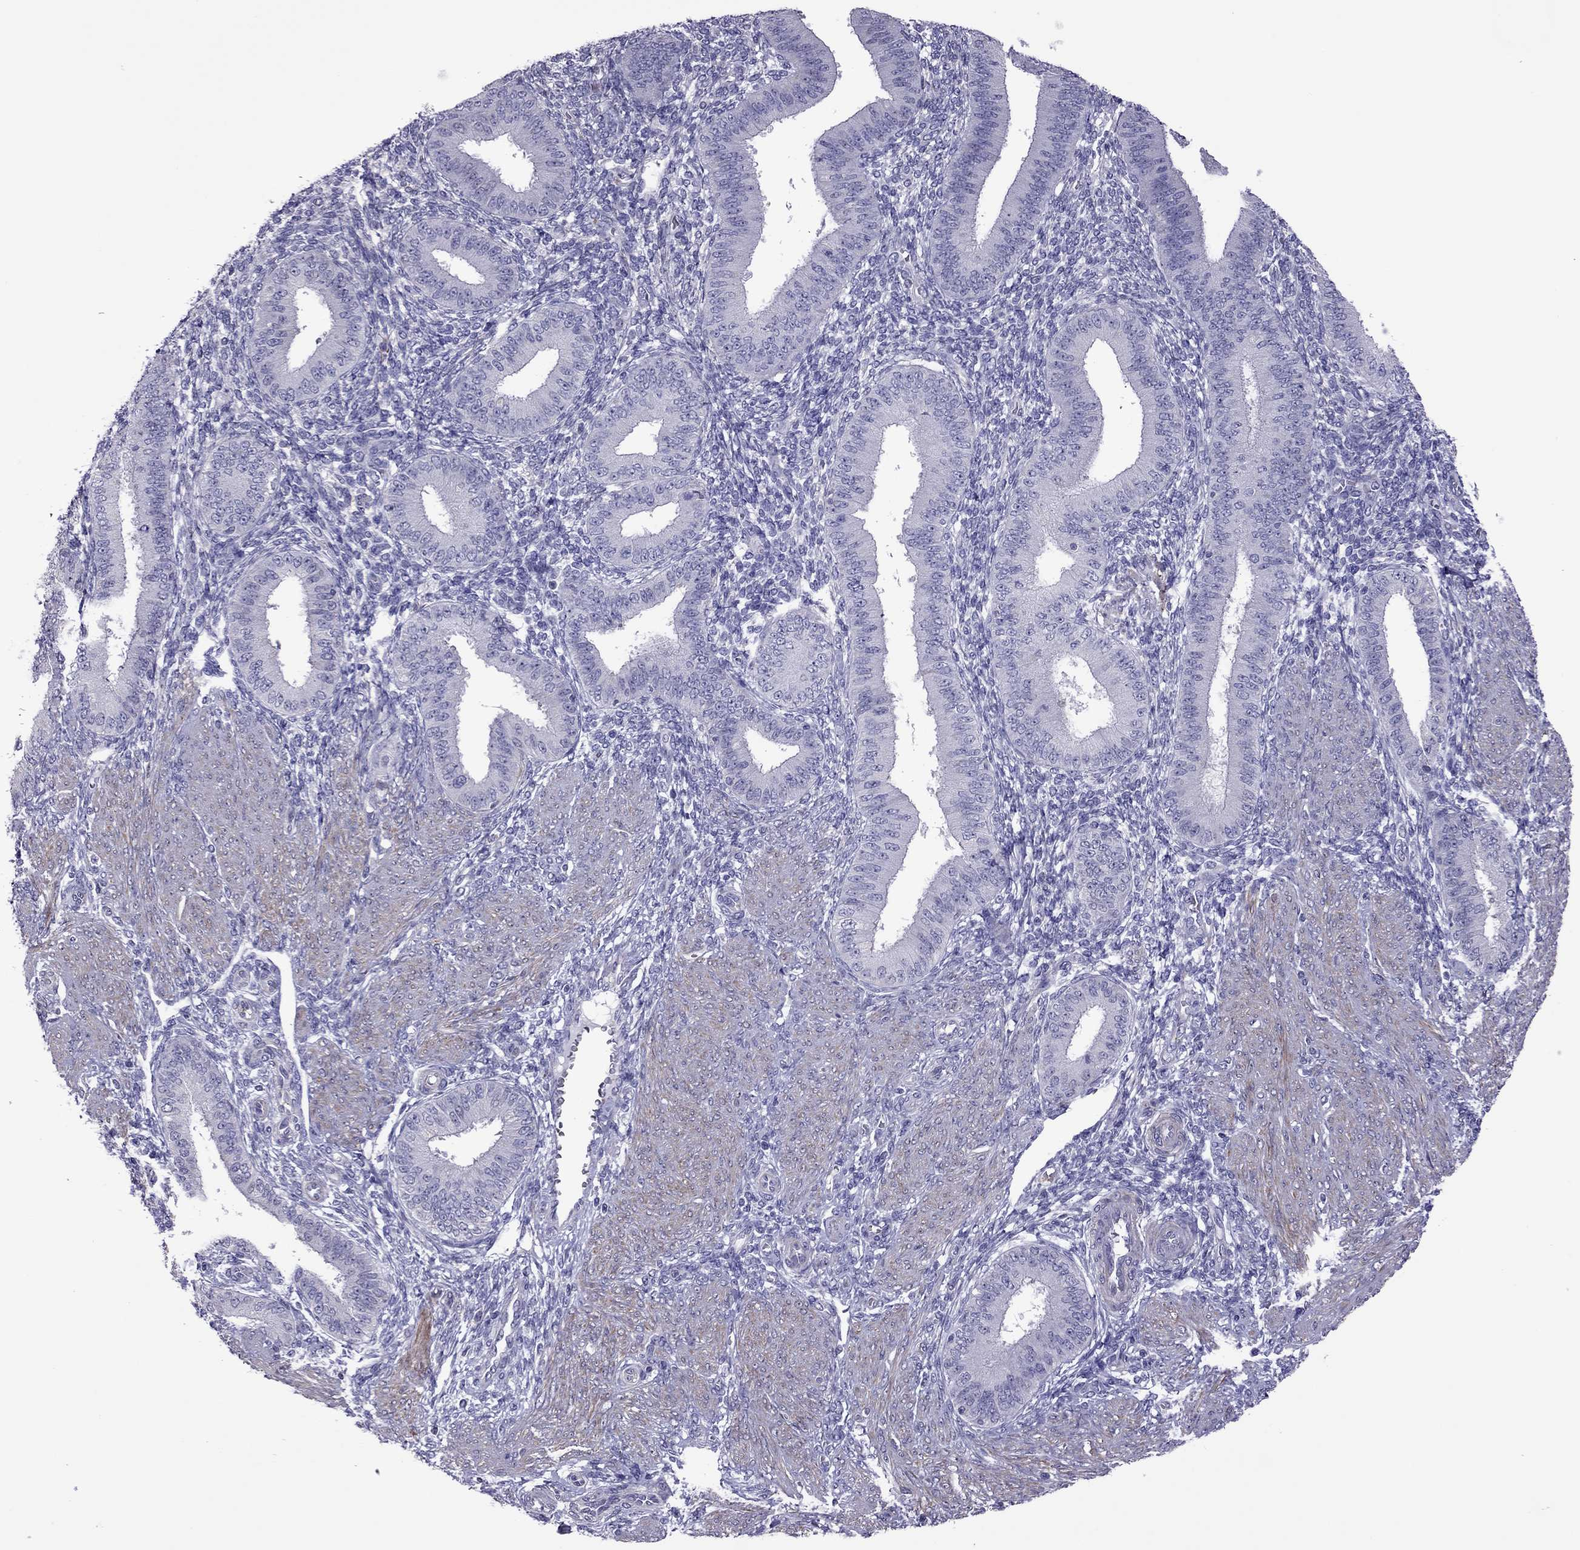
{"staining": {"intensity": "negative", "quantity": "none", "location": "none"}, "tissue": "endometrium", "cell_type": "Cells in endometrial stroma", "image_type": "normal", "snomed": [{"axis": "morphology", "description": "Normal tissue, NOS"}, {"axis": "topography", "description": "Endometrium"}], "caption": "High magnification brightfield microscopy of normal endometrium stained with DAB (brown) and counterstained with hematoxylin (blue): cells in endometrial stroma show no significant expression.", "gene": "SLC16A8", "patient": {"sex": "female", "age": 39}}